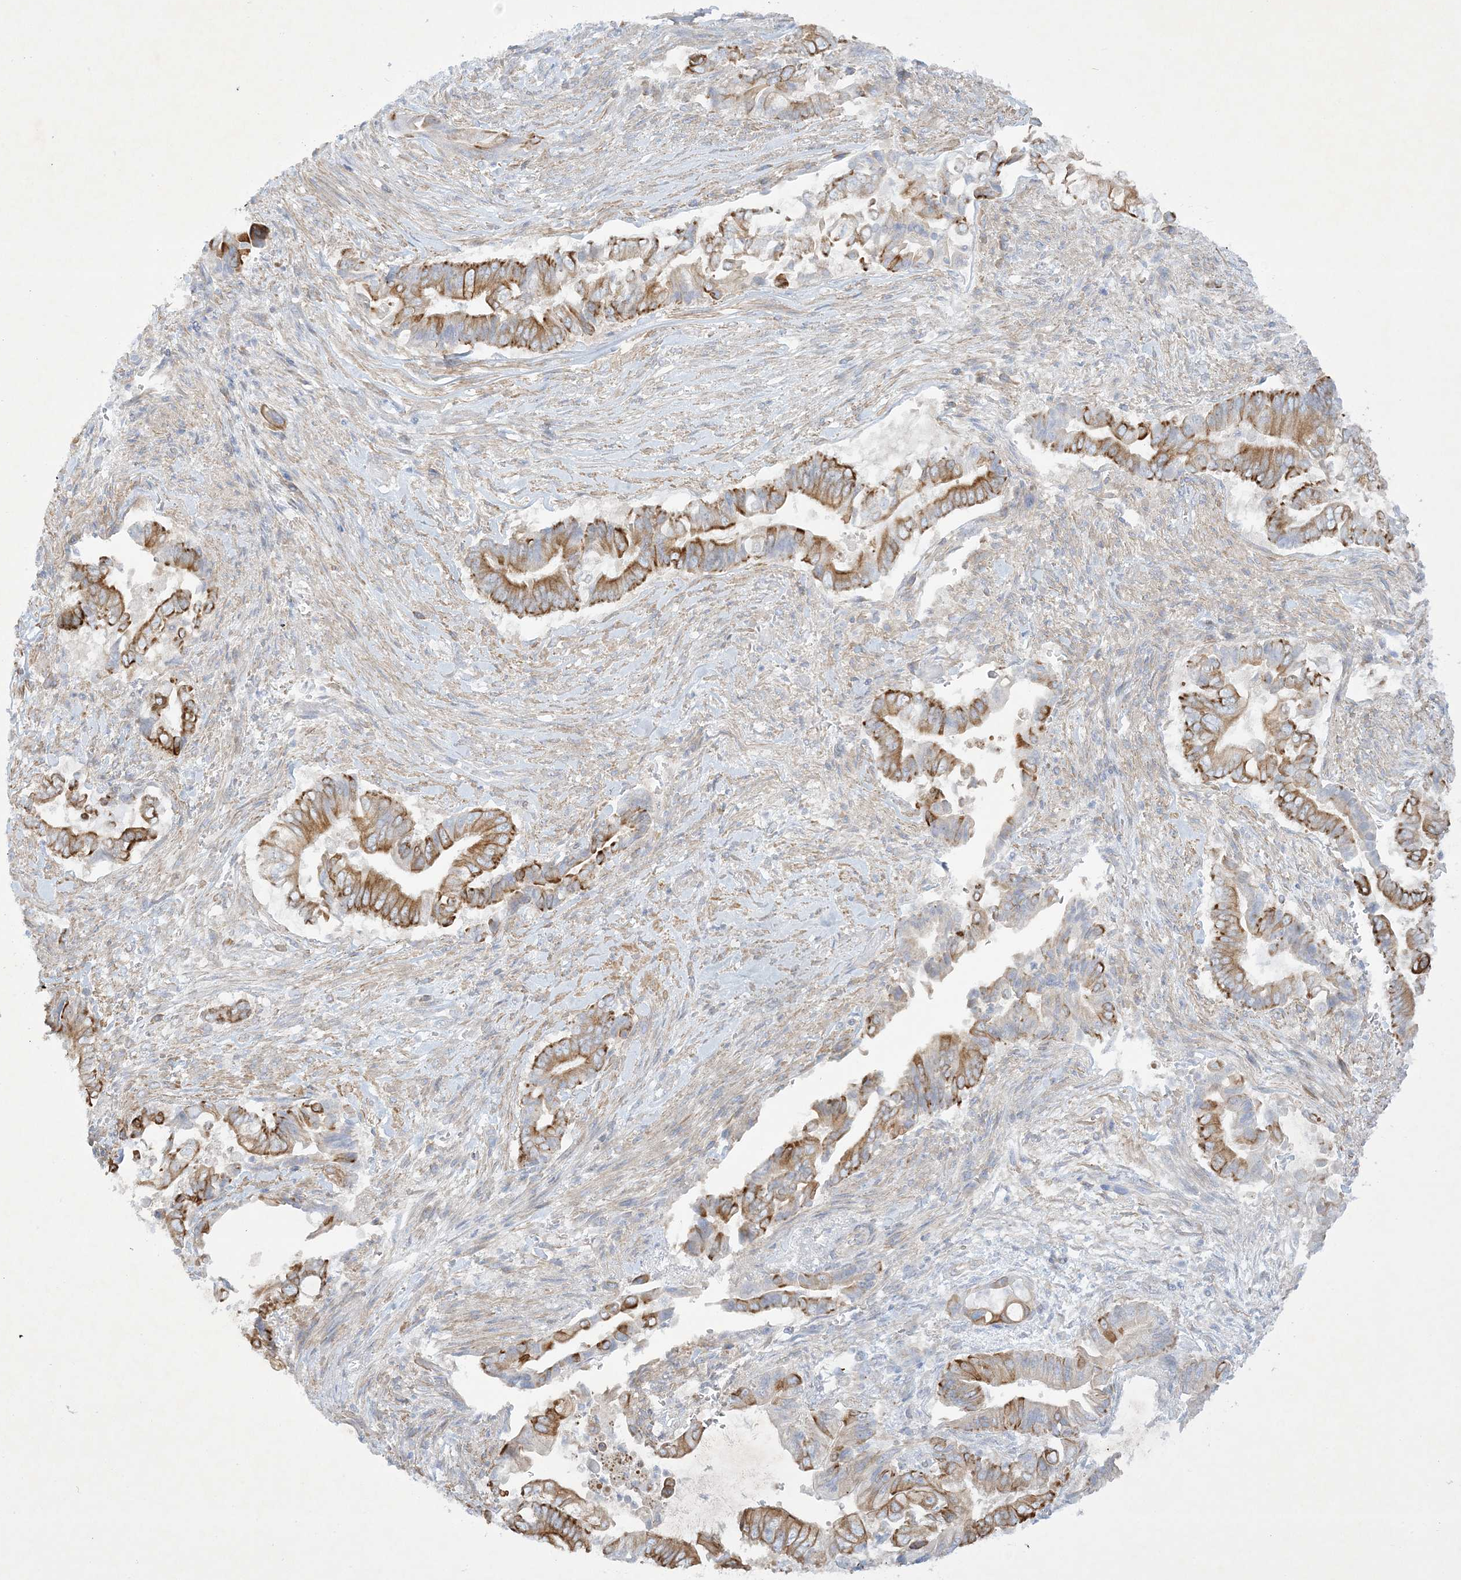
{"staining": {"intensity": "moderate", "quantity": ">75%", "location": "cytoplasmic/membranous"}, "tissue": "pancreatic cancer", "cell_type": "Tumor cells", "image_type": "cancer", "snomed": [{"axis": "morphology", "description": "Adenocarcinoma, NOS"}, {"axis": "topography", "description": "Pancreas"}], "caption": "Protein analysis of pancreatic adenocarcinoma tissue exhibits moderate cytoplasmic/membranous positivity in about >75% of tumor cells.", "gene": "FARSB", "patient": {"sex": "male", "age": 68}}